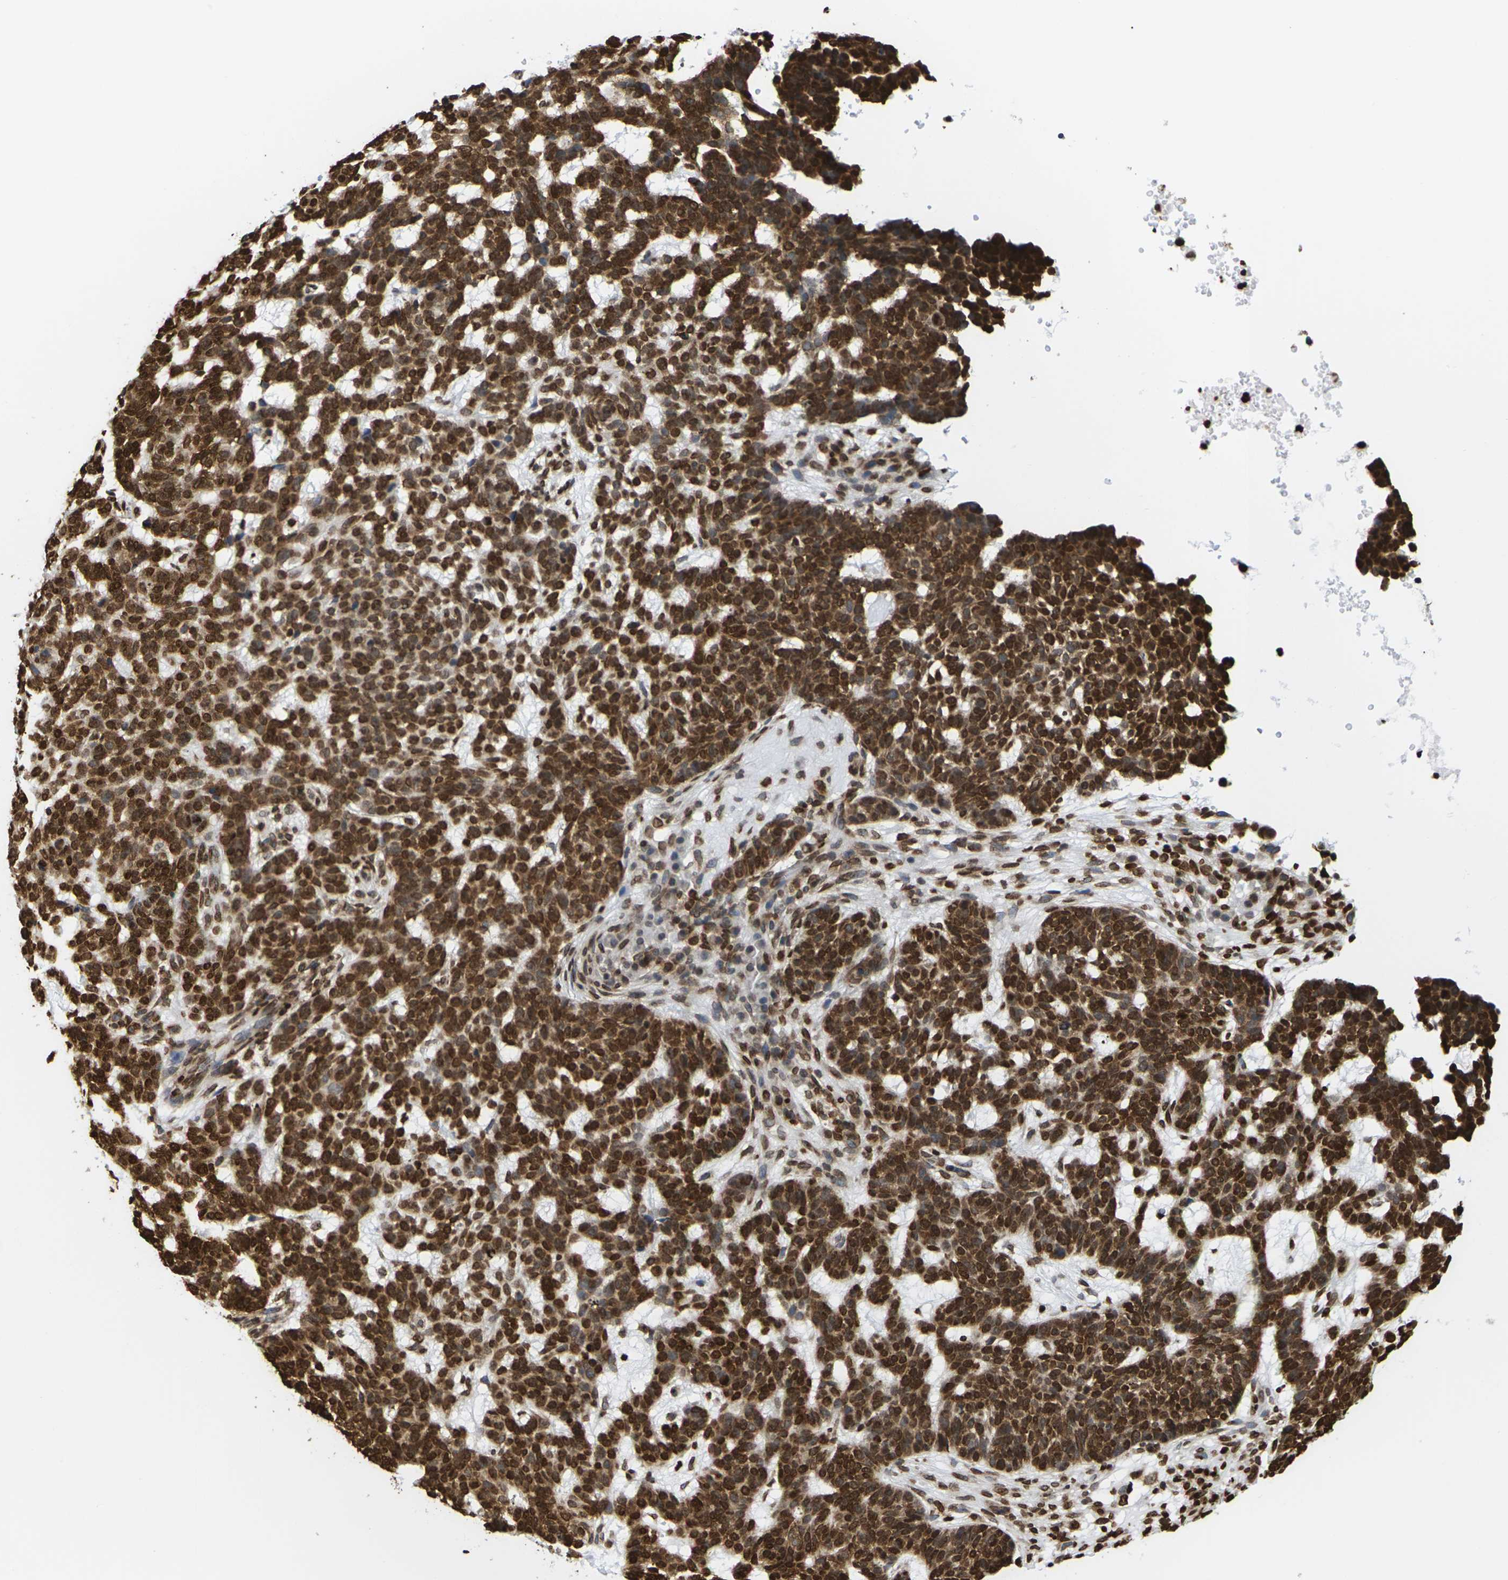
{"staining": {"intensity": "strong", "quantity": ">75%", "location": "cytoplasmic/membranous,nuclear"}, "tissue": "skin cancer", "cell_type": "Tumor cells", "image_type": "cancer", "snomed": [{"axis": "morphology", "description": "Basal cell carcinoma"}, {"axis": "topography", "description": "Skin"}], "caption": "High-magnification brightfield microscopy of basal cell carcinoma (skin) stained with DAB (3,3'-diaminobenzidine) (brown) and counterstained with hematoxylin (blue). tumor cells exhibit strong cytoplasmic/membranous and nuclear expression is appreciated in approximately>75% of cells.", "gene": "H2AC21", "patient": {"sex": "male", "age": 85}}